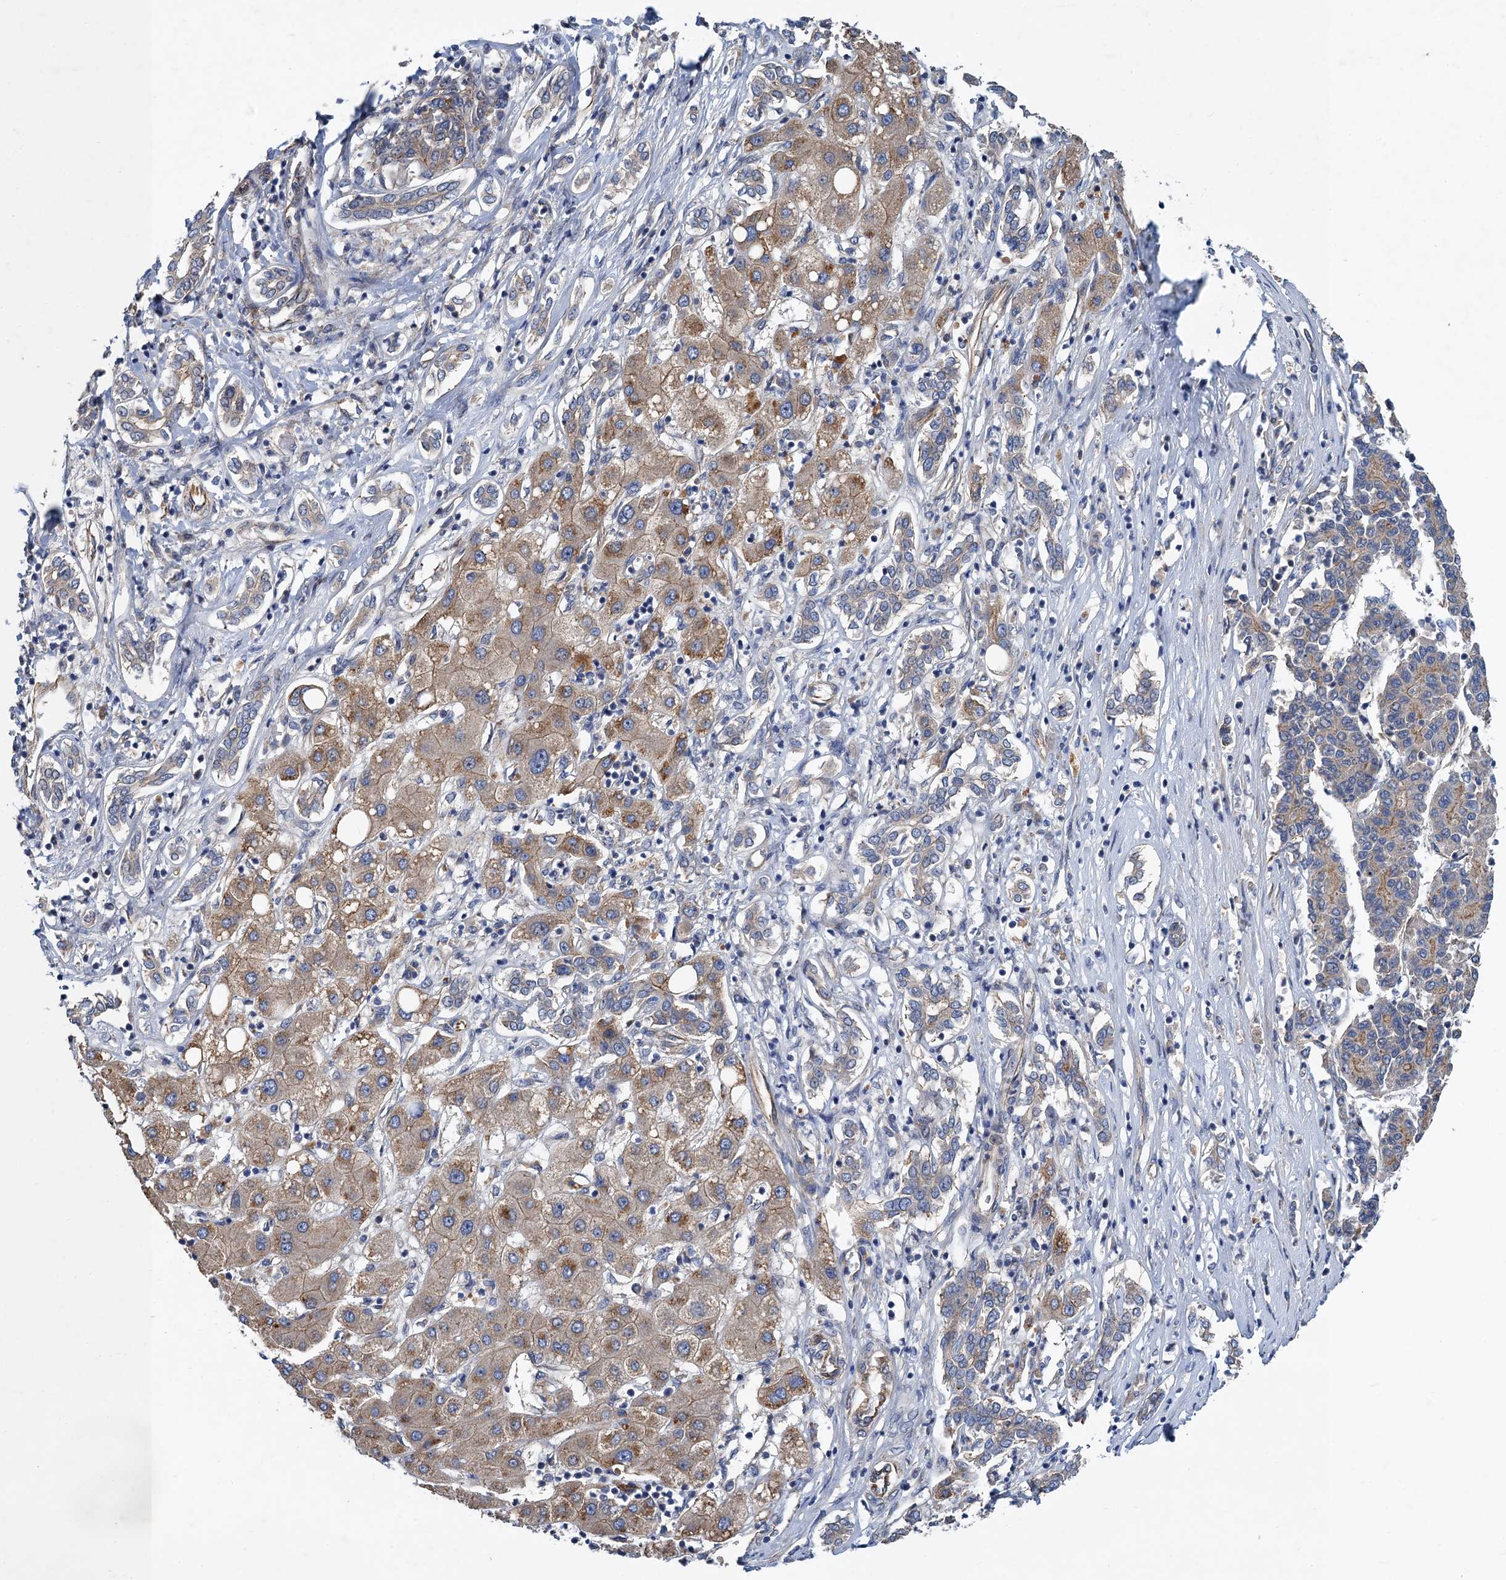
{"staining": {"intensity": "negative", "quantity": "none", "location": "none"}, "tissue": "liver cancer", "cell_type": "Tumor cells", "image_type": "cancer", "snomed": [{"axis": "morphology", "description": "Carcinoma, Hepatocellular, NOS"}, {"axis": "topography", "description": "Liver"}], "caption": "Liver cancer was stained to show a protein in brown. There is no significant positivity in tumor cells.", "gene": "PJA2", "patient": {"sex": "male", "age": 65}}